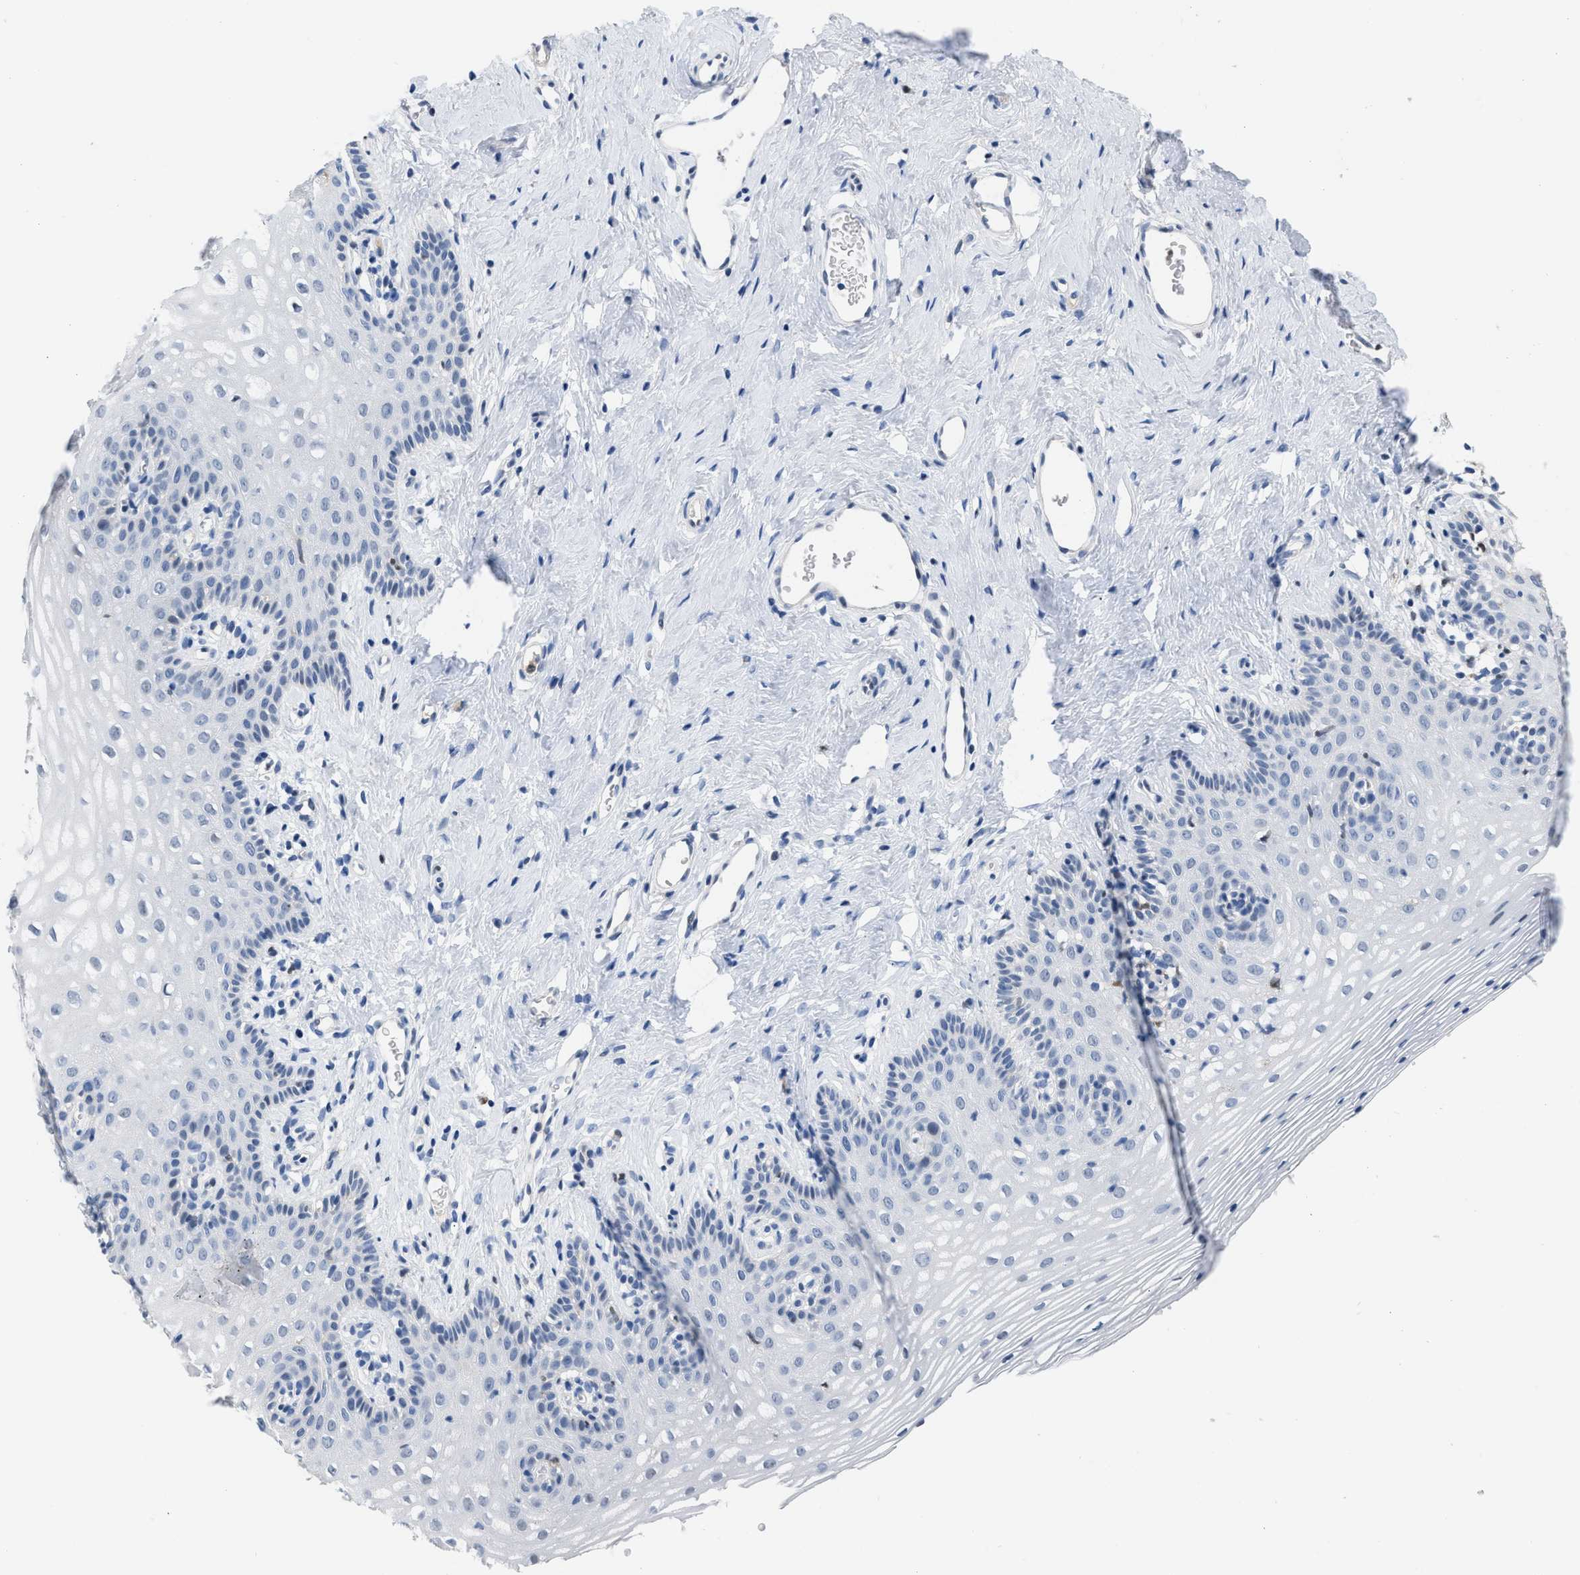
{"staining": {"intensity": "negative", "quantity": "none", "location": "none"}, "tissue": "vagina", "cell_type": "Squamous epithelial cells", "image_type": "normal", "snomed": [{"axis": "morphology", "description": "Normal tissue, NOS"}, {"axis": "topography", "description": "Vagina"}], "caption": "This is an immunohistochemistry (IHC) micrograph of unremarkable human vagina. There is no expression in squamous epithelial cells.", "gene": "BOLL", "patient": {"sex": "female", "age": 32}}